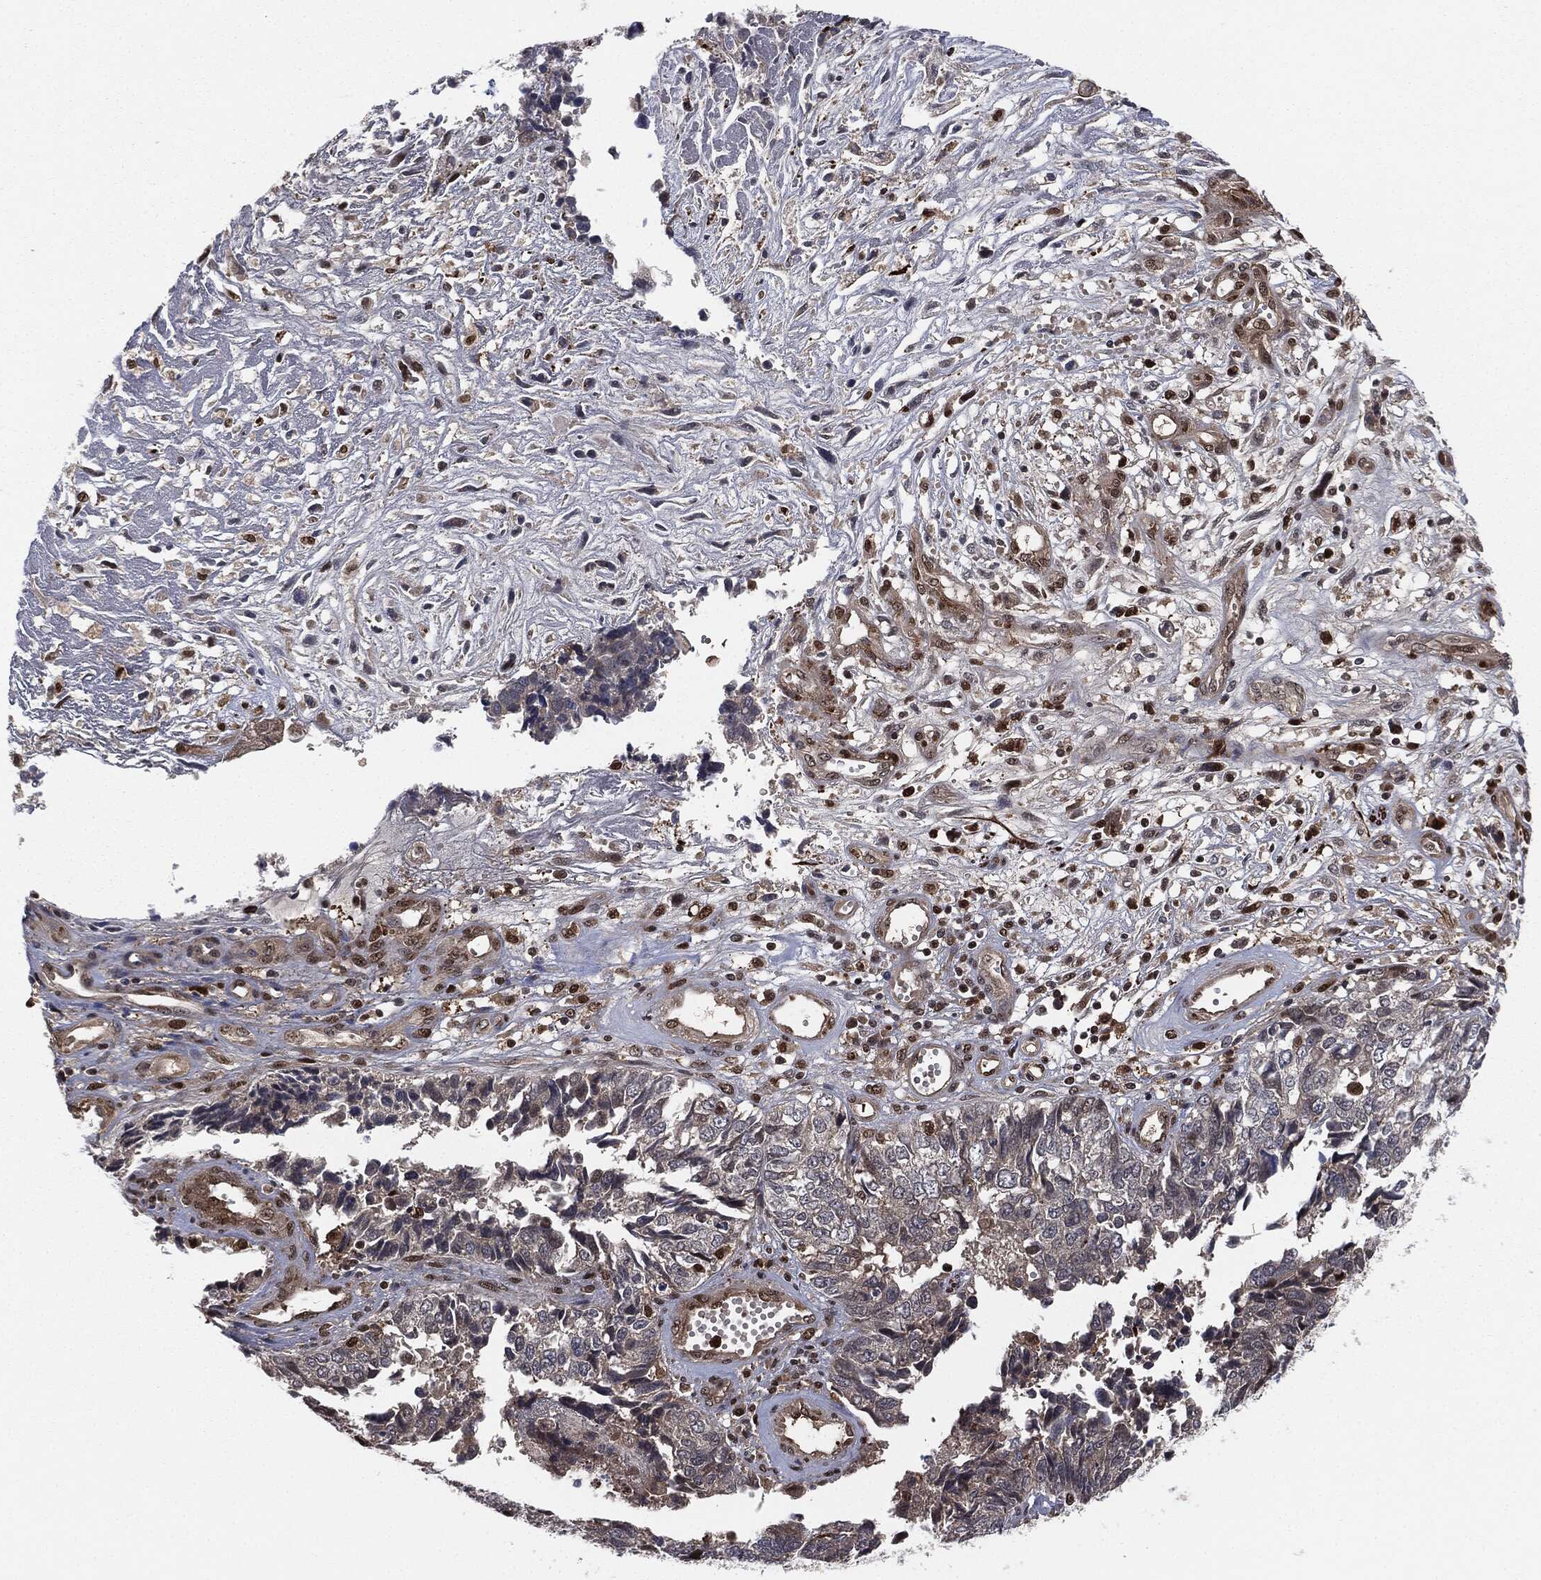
{"staining": {"intensity": "negative", "quantity": "none", "location": "none"}, "tissue": "cervical cancer", "cell_type": "Tumor cells", "image_type": "cancer", "snomed": [{"axis": "morphology", "description": "Squamous cell carcinoma, NOS"}, {"axis": "topography", "description": "Cervix"}], "caption": "Tumor cells are negative for brown protein staining in cervical cancer. (DAB immunohistochemistry (IHC) with hematoxylin counter stain).", "gene": "CAPRIN2", "patient": {"sex": "female", "age": 63}}